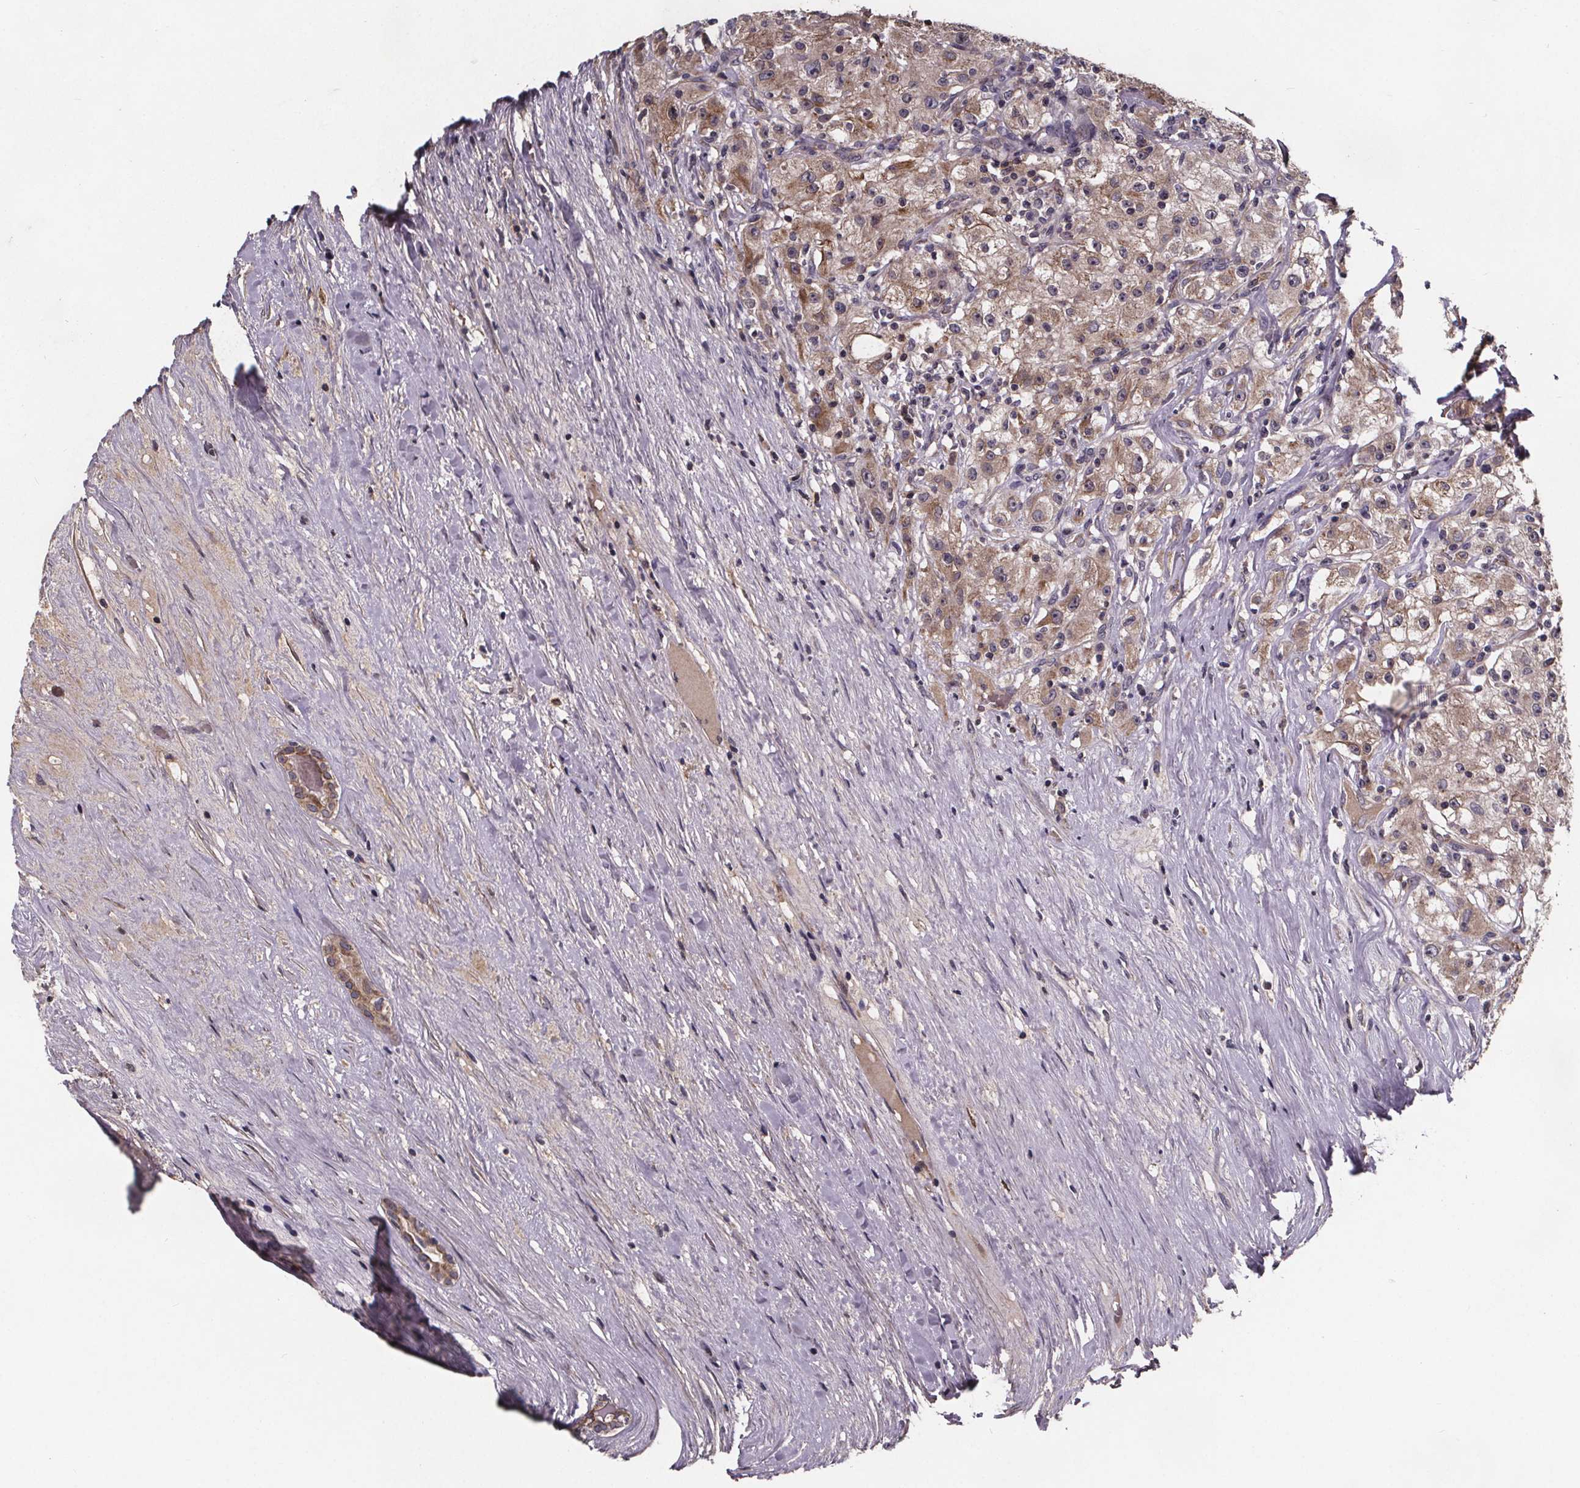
{"staining": {"intensity": "strong", "quantity": "25%-75%", "location": "cytoplasmic/membranous"}, "tissue": "renal cancer", "cell_type": "Tumor cells", "image_type": "cancer", "snomed": [{"axis": "morphology", "description": "Adenocarcinoma, NOS"}, {"axis": "topography", "description": "Kidney"}], "caption": "Human renal cancer stained with a protein marker exhibits strong staining in tumor cells.", "gene": "FASTKD3", "patient": {"sex": "female", "age": 67}}